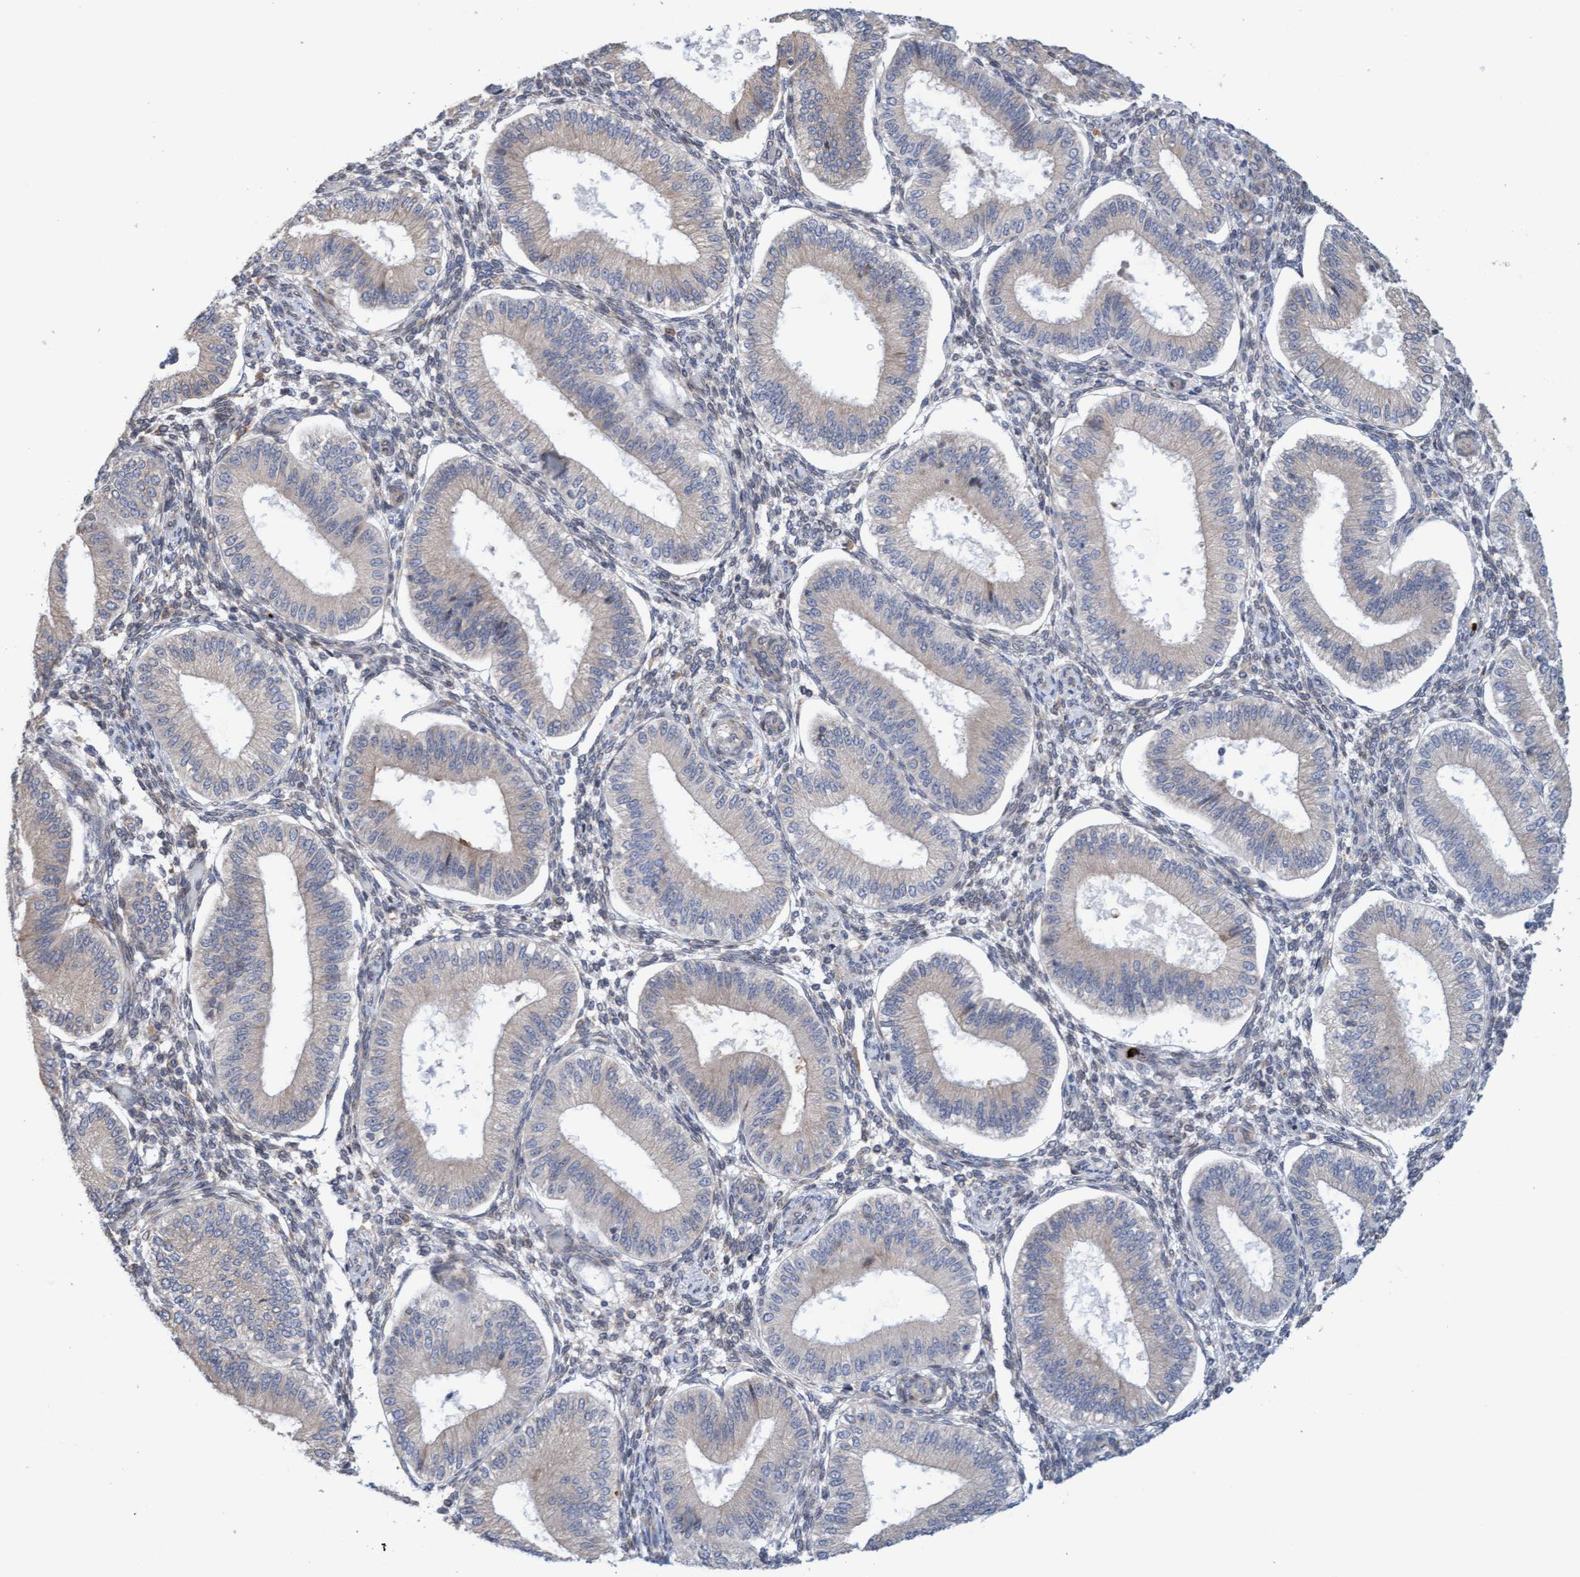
{"staining": {"intensity": "weak", "quantity": "25%-75%", "location": "cytoplasmic/membranous"}, "tissue": "endometrium", "cell_type": "Cells in endometrial stroma", "image_type": "normal", "snomed": [{"axis": "morphology", "description": "Normal tissue, NOS"}, {"axis": "topography", "description": "Endometrium"}], "caption": "IHC histopathology image of benign endometrium: human endometrium stained using immunohistochemistry (IHC) shows low levels of weak protein expression localized specifically in the cytoplasmic/membranous of cells in endometrial stroma, appearing as a cytoplasmic/membranous brown color.", "gene": "MMP8", "patient": {"sex": "female", "age": 39}}